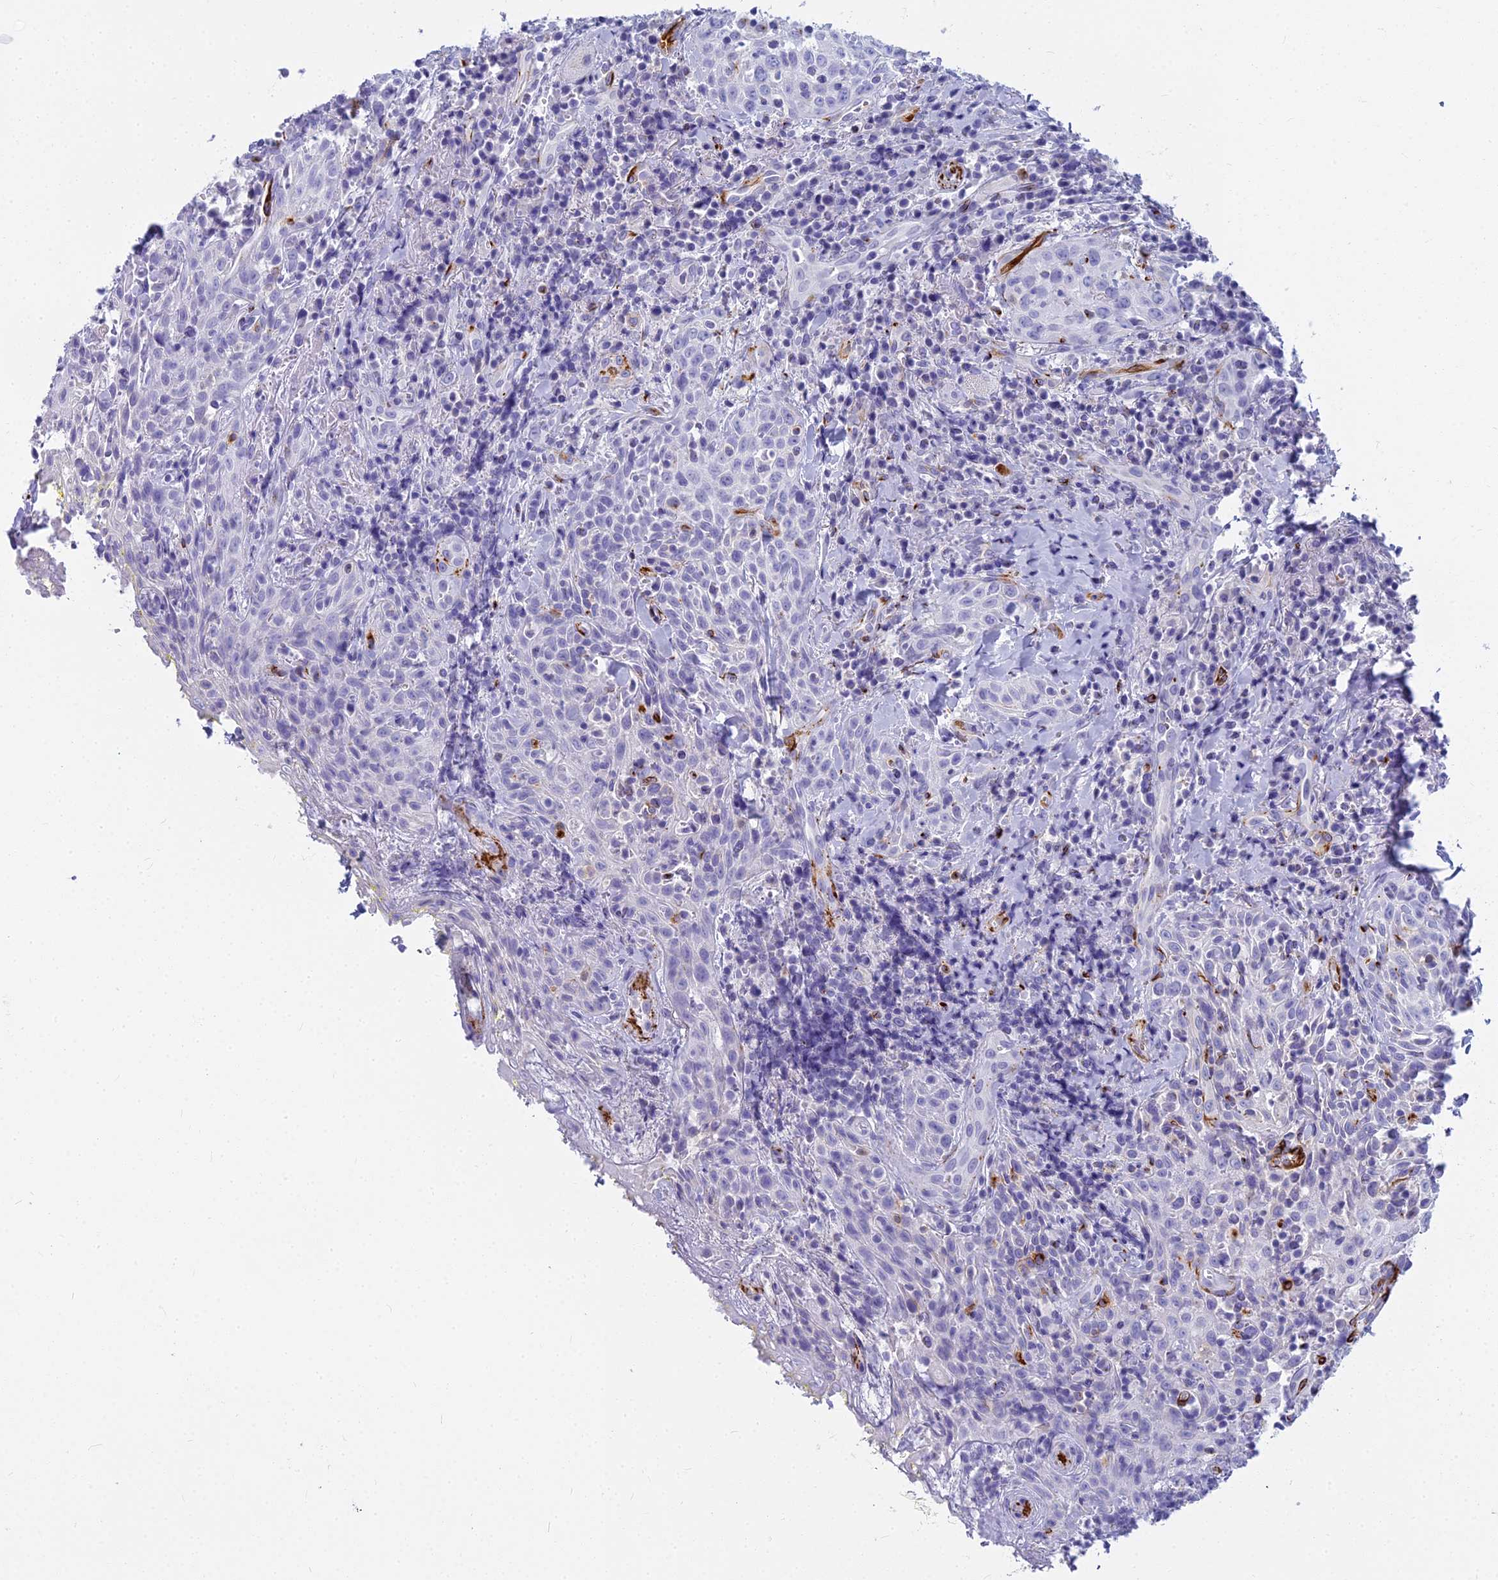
{"staining": {"intensity": "negative", "quantity": "none", "location": "none"}, "tissue": "head and neck cancer", "cell_type": "Tumor cells", "image_type": "cancer", "snomed": [{"axis": "morphology", "description": "Squamous cell carcinoma, NOS"}, {"axis": "topography", "description": "Head-Neck"}], "caption": "Immunohistochemistry image of head and neck cancer (squamous cell carcinoma) stained for a protein (brown), which reveals no expression in tumor cells. (Brightfield microscopy of DAB (3,3'-diaminobenzidine) immunohistochemistry (IHC) at high magnification).", "gene": "EVI2A", "patient": {"sex": "female", "age": 70}}